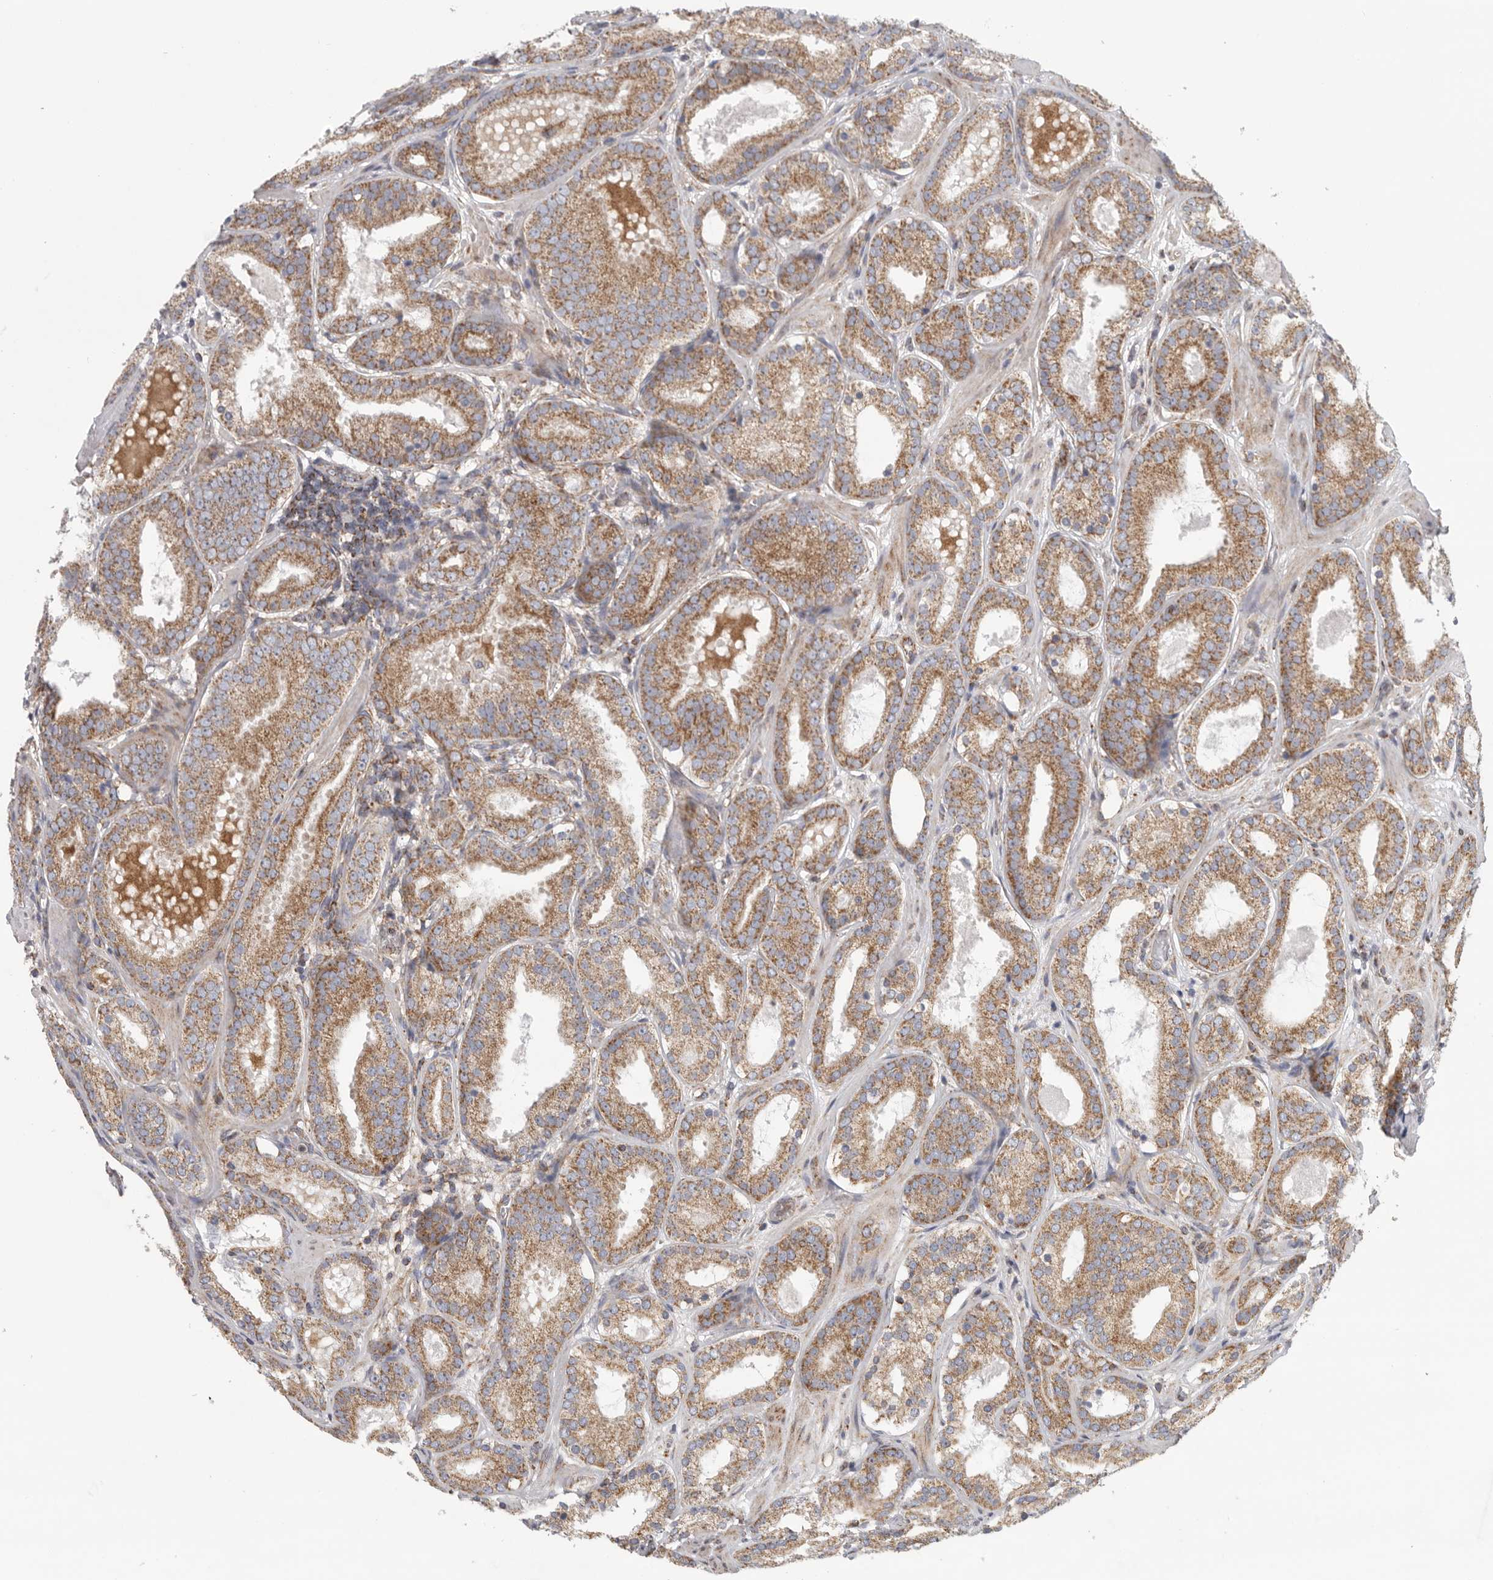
{"staining": {"intensity": "moderate", "quantity": ">75%", "location": "cytoplasmic/membranous"}, "tissue": "prostate cancer", "cell_type": "Tumor cells", "image_type": "cancer", "snomed": [{"axis": "morphology", "description": "Adenocarcinoma, Low grade"}, {"axis": "topography", "description": "Prostate"}], "caption": "There is medium levels of moderate cytoplasmic/membranous positivity in tumor cells of adenocarcinoma (low-grade) (prostate), as demonstrated by immunohistochemical staining (brown color).", "gene": "FKBP8", "patient": {"sex": "male", "age": 69}}